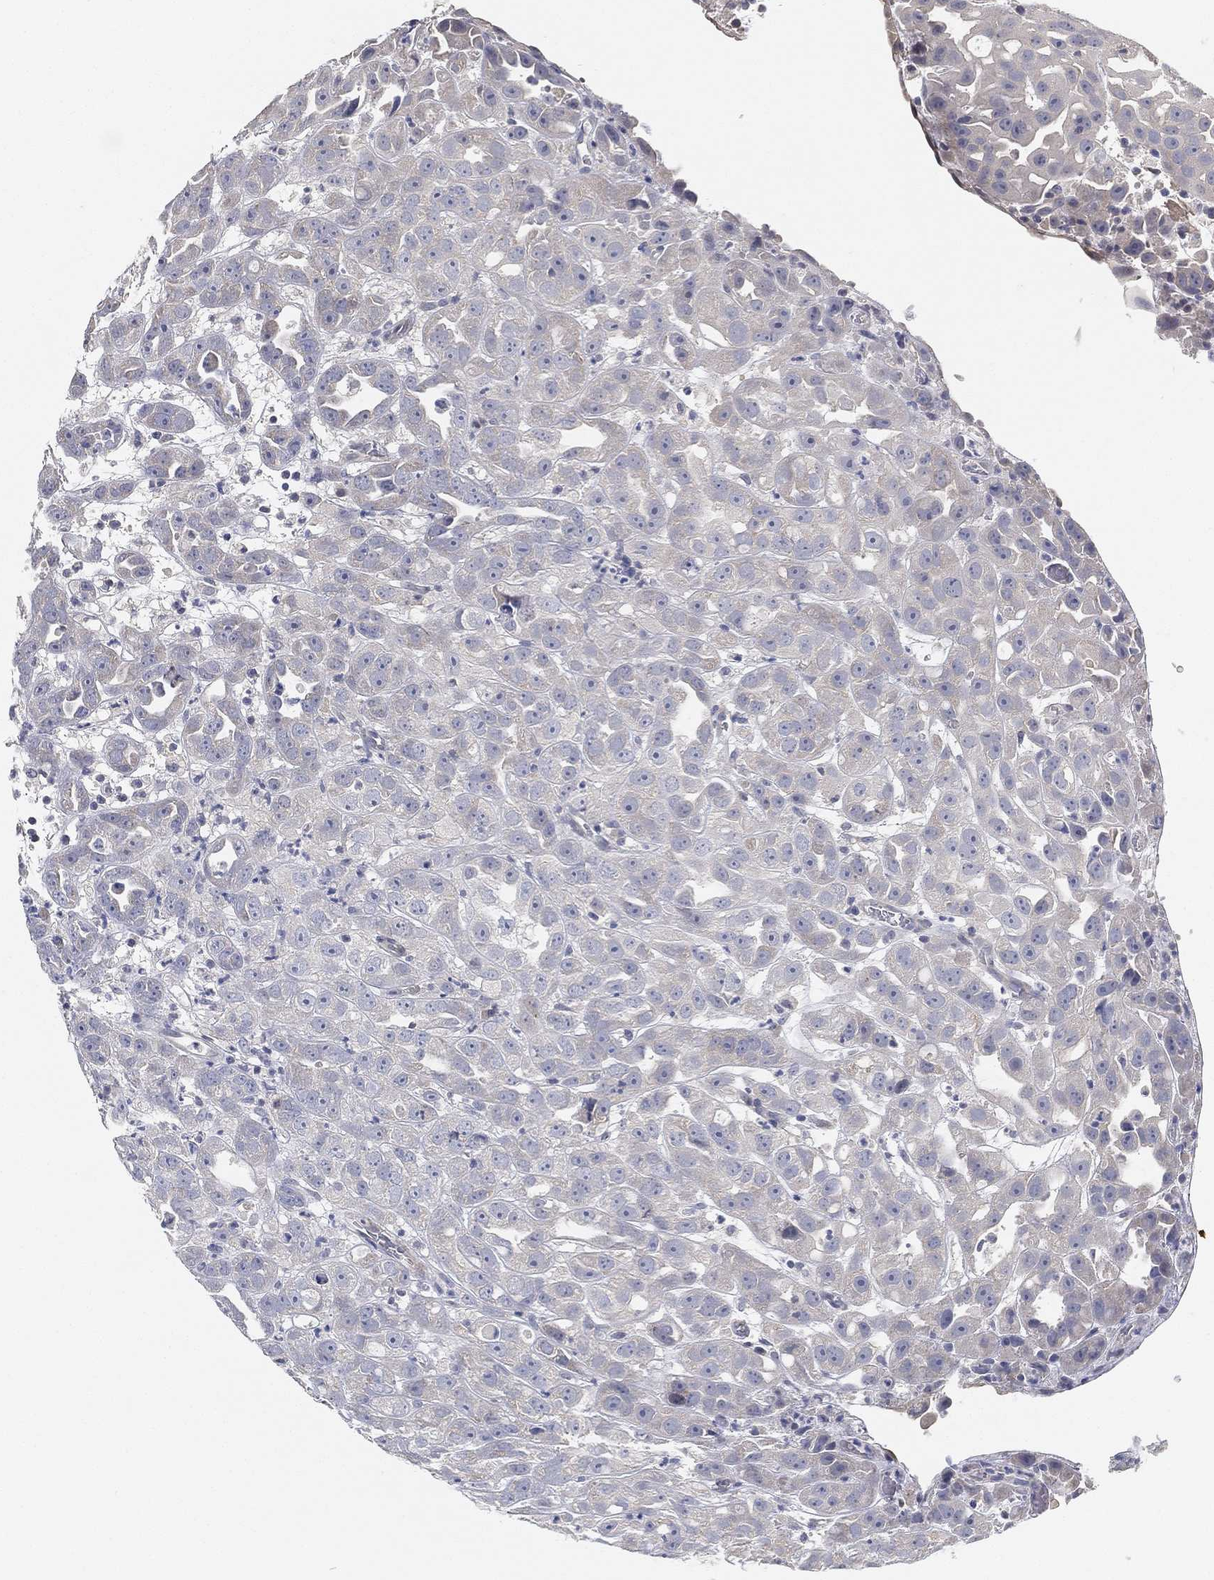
{"staining": {"intensity": "negative", "quantity": "none", "location": "none"}, "tissue": "urothelial cancer", "cell_type": "Tumor cells", "image_type": "cancer", "snomed": [{"axis": "morphology", "description": "Urothelial carcinoma, High grade"}, {"axis": "topography", "description": "Urinary bladder"}], "caption": "Tumor cells show no significant positivity in urothelial carcinoma (high-grade). (IHC, brightfield microscopy, high magnification).", "gene": "GPR61", "patient": {"sex": "female", "age": 41}}